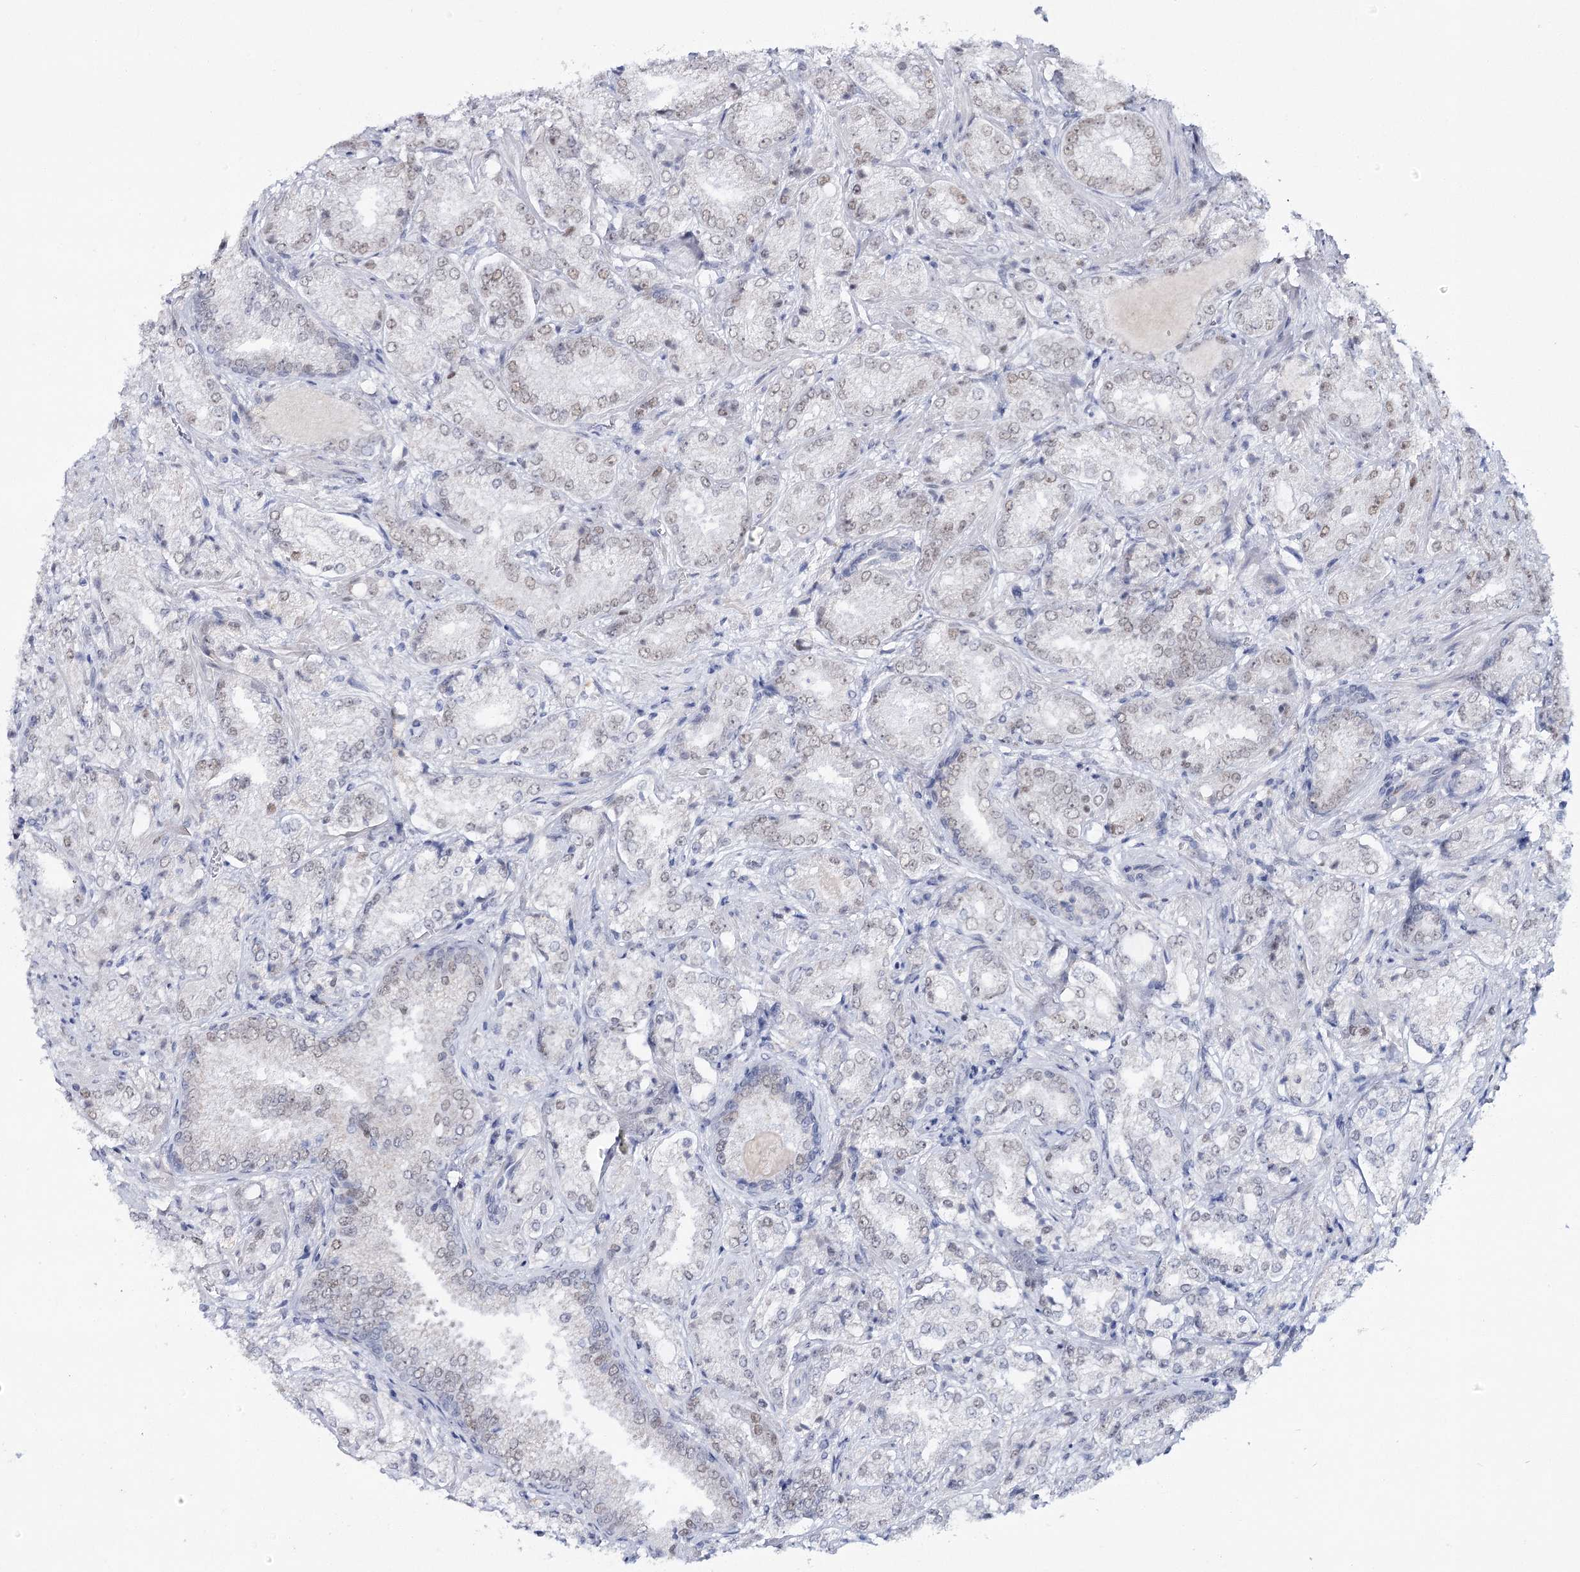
{"staining": {"intensity": "weak", "quantity": ">75%", "location": "nuclear"}, "tissue": "prostate cancer", "cell_type": "Tumor cells", "image_type": "cancer", "snomed": [{"axis": "morphology", "description": "Adenocarcinoma, Low grade"}, {"axis": "topography", "description": "Prostate"}], "caption": "Immunohistochemical staining of human adenocarcinoma (low-grade) (prostate) demonstrates weak nuclear protein positivity in about >75% of tumor cells.", "gene": "ZC3H8", "patient": {"sex": "male", "age": 74}}